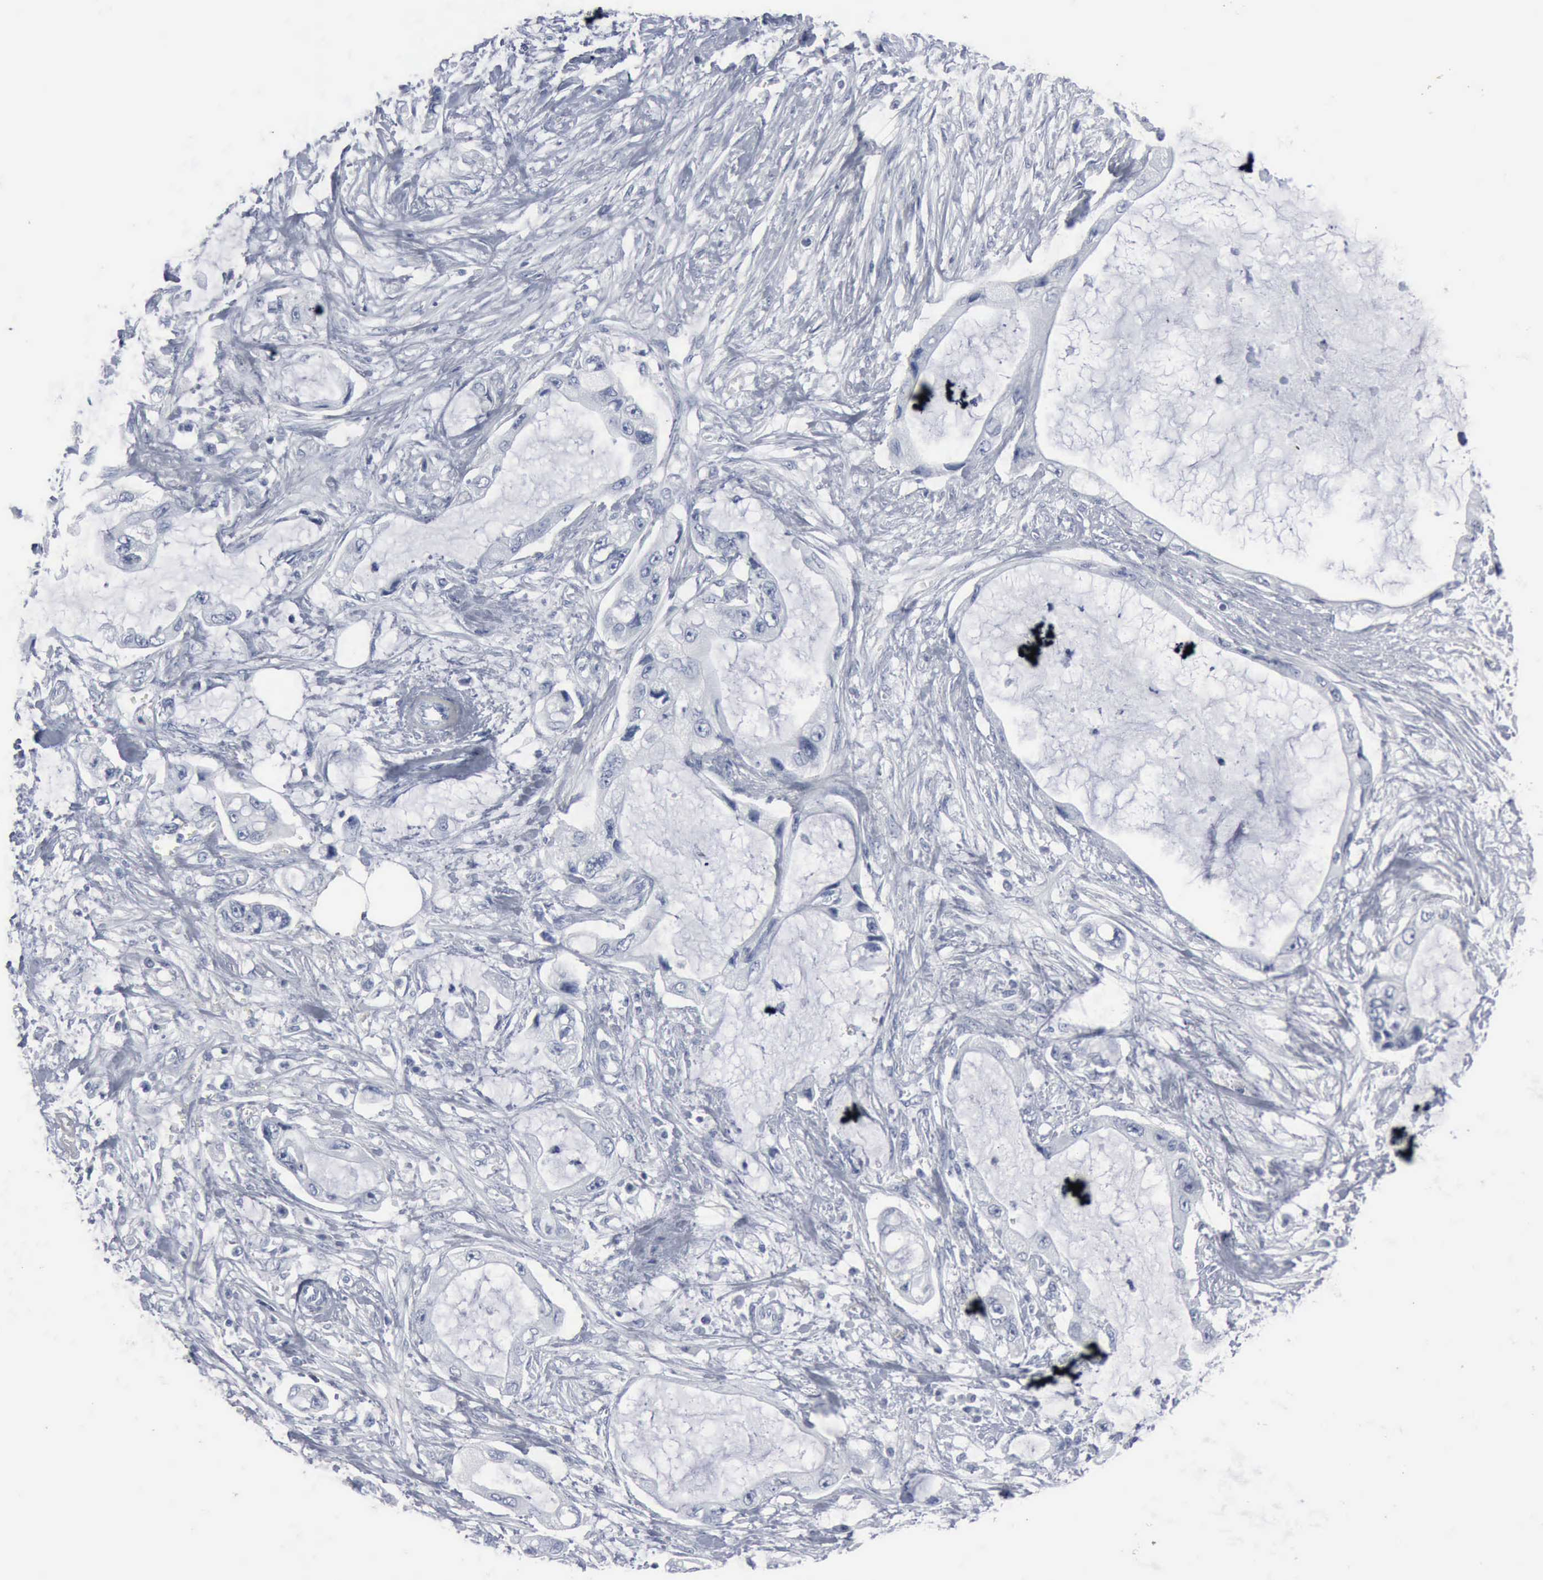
{"staining": {"intensity": "negative", "quantity": "none", "location": "none"}, "tissue": "pancreatic cancer", "cell_type": "Tumor cells", "image_type": "cancer", "snomed": [{"axis": "morphology", "description": "Adenocarcinoma, NOS"}, {"axis": "topography", "description": "Pancreas"}, {"axis": "topography", "description": "Stomach, upper"}], "caption": "Human pancreatic cancer stained for a protein using IHC reveals no expression in tumor cells.", "gene": "DMD", "patient": {"sex": "male", "age": 77}}